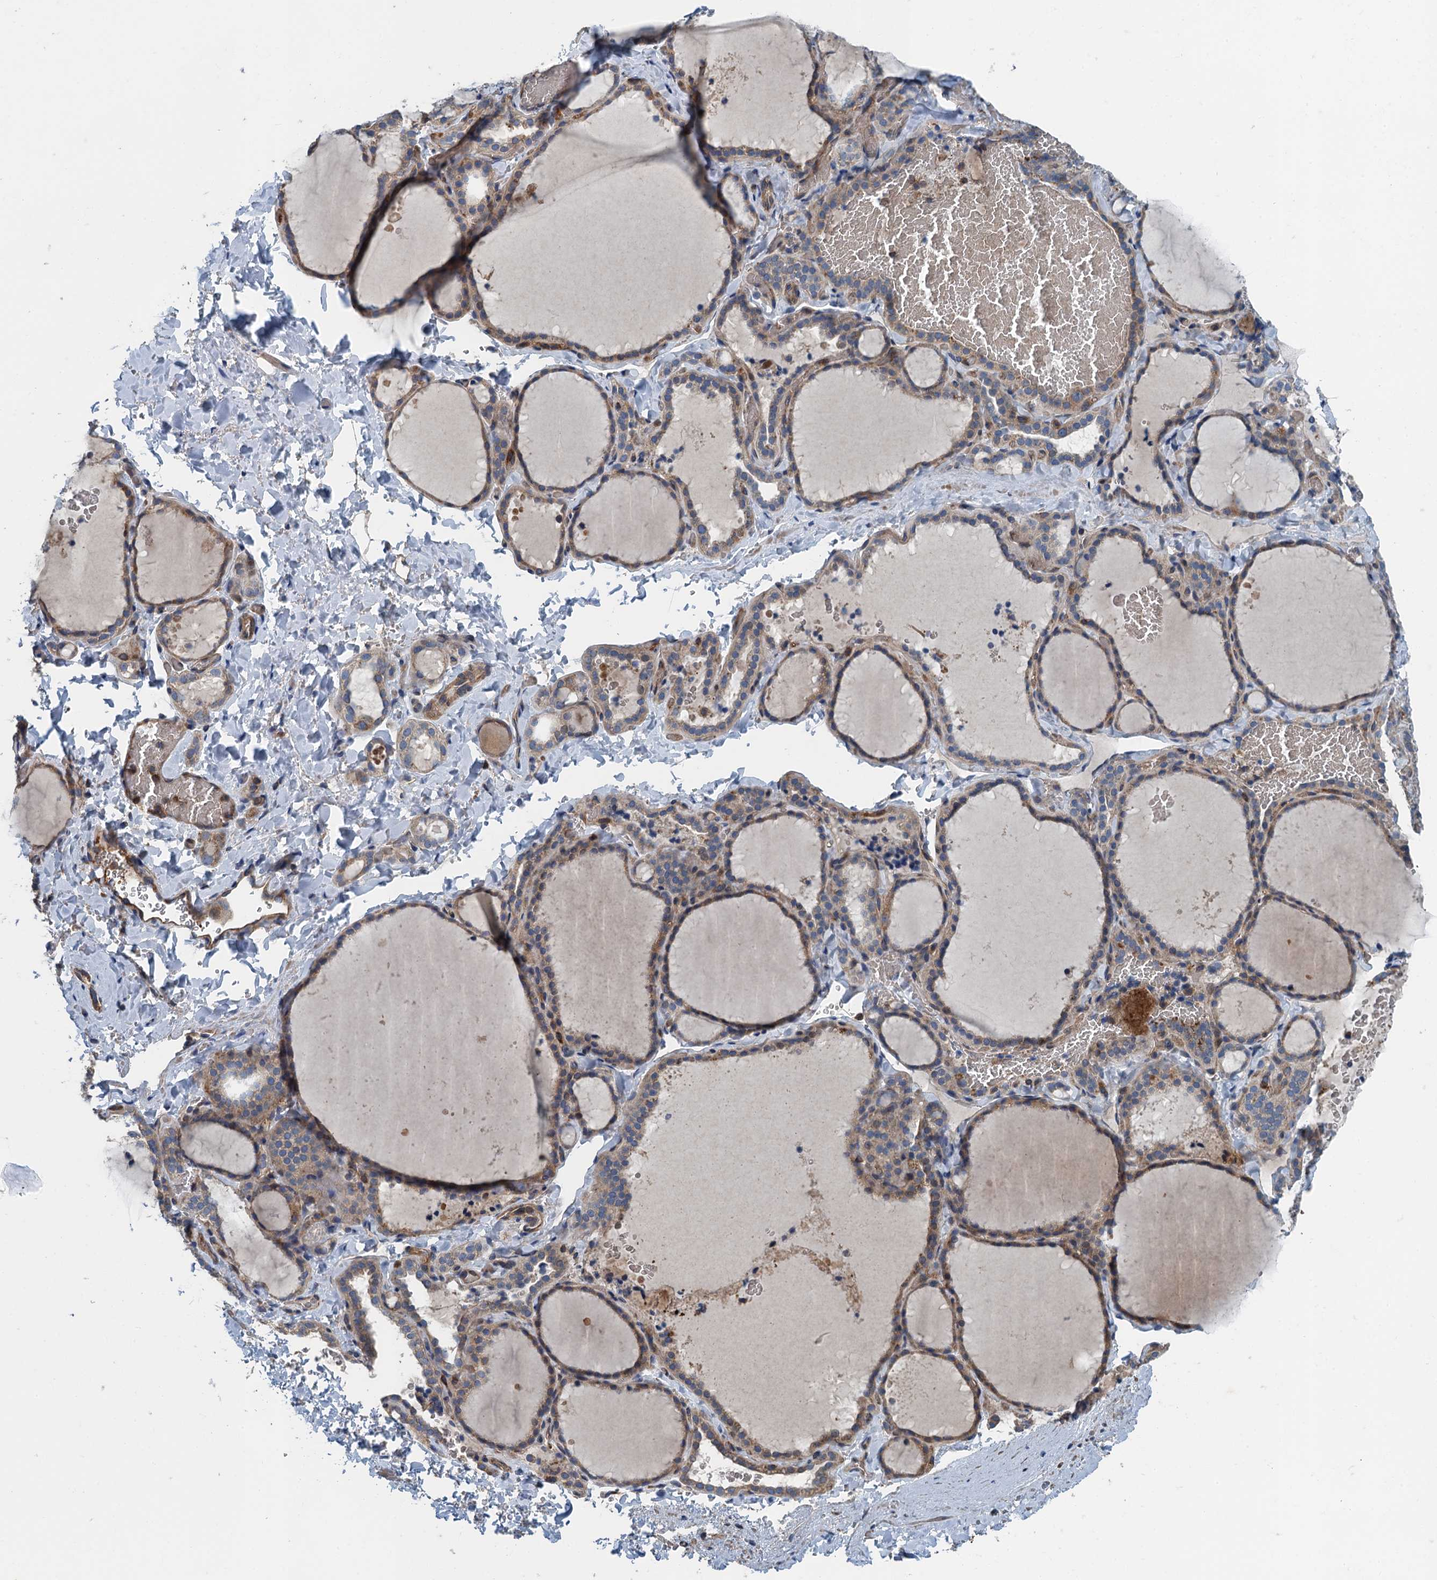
{"staining": {"intensity": "weak", "quantity": "25%-75%", "location": "cytoplasmic/membranous"}, "tissue": "thyroid gland", "cell_type": "Glandular cells", "image_type": "normal", "snomed": [{"axis": "morphology", "description": "Normal tissue, NOS"}, {"axis": "topography", "description": "Thyroid gland"}], "caption": "An image of thyroid gland stained for a protein shows weak cytoplasmic/membranous brown staining in glandular cells. The protein is shown in brown color, while the nuclei are stained blue.", "gene": "PPP1R14D", "patient": {"sex": "female", "age": 22}}